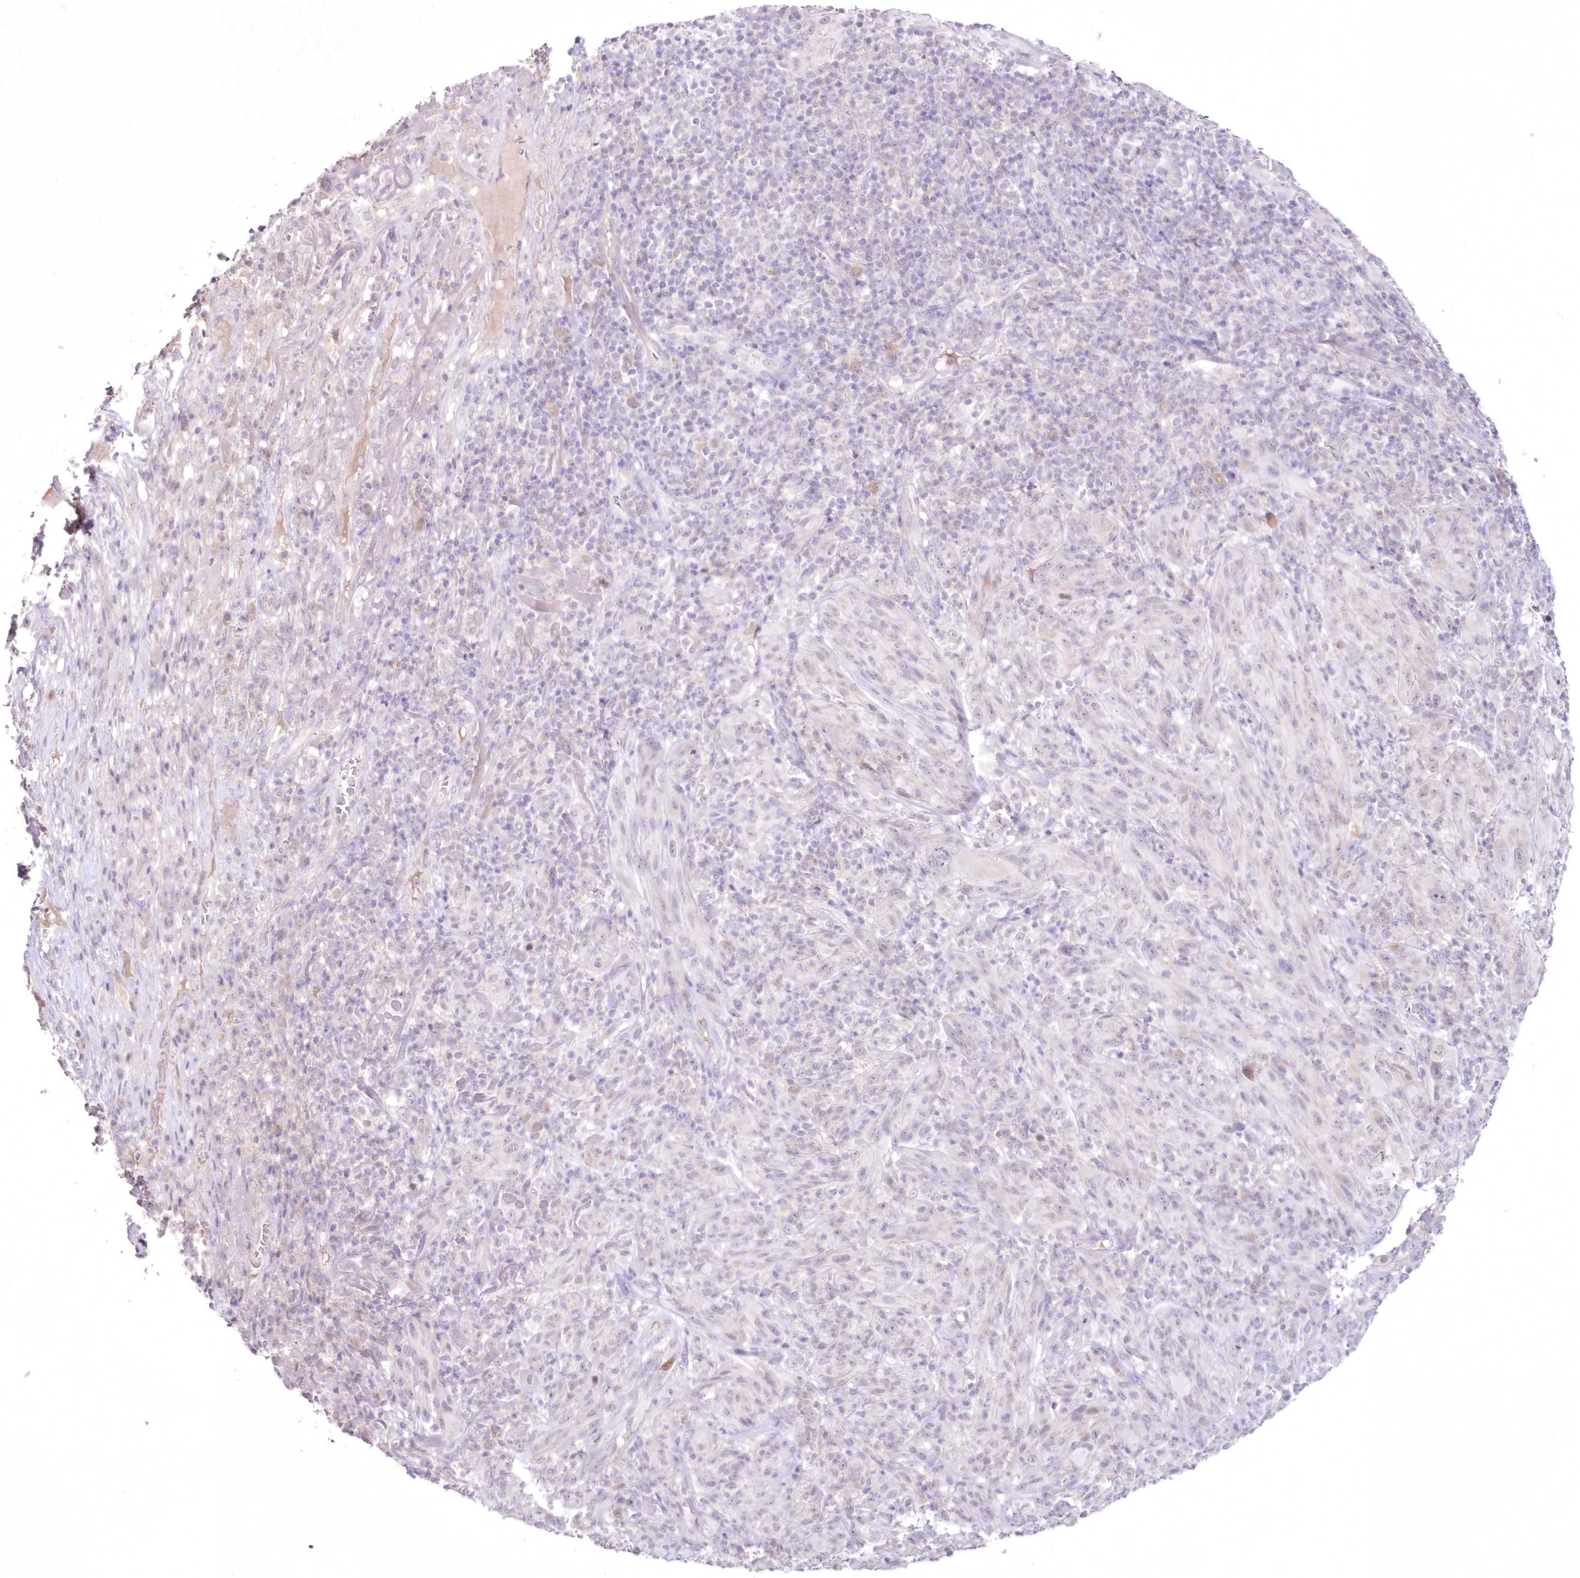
{"staining": {"intensity": "negative", "quantity": "none", "location": "none"}, "tissue": "melanoma", "cell_type": "Tumor cells", "image_type": "cancer", "snomed": [{"axis": "morphology", "description": "Malignant melanoma, NOS"}, {"axis": "topography", "description": "Skin of head"}], "caption": "This is an IHC photomicrograph of human malignant melanoma. There is no staining in tumor cells.", "gene": "NEU4", "patient": {"sex": "male", "age": 96}}